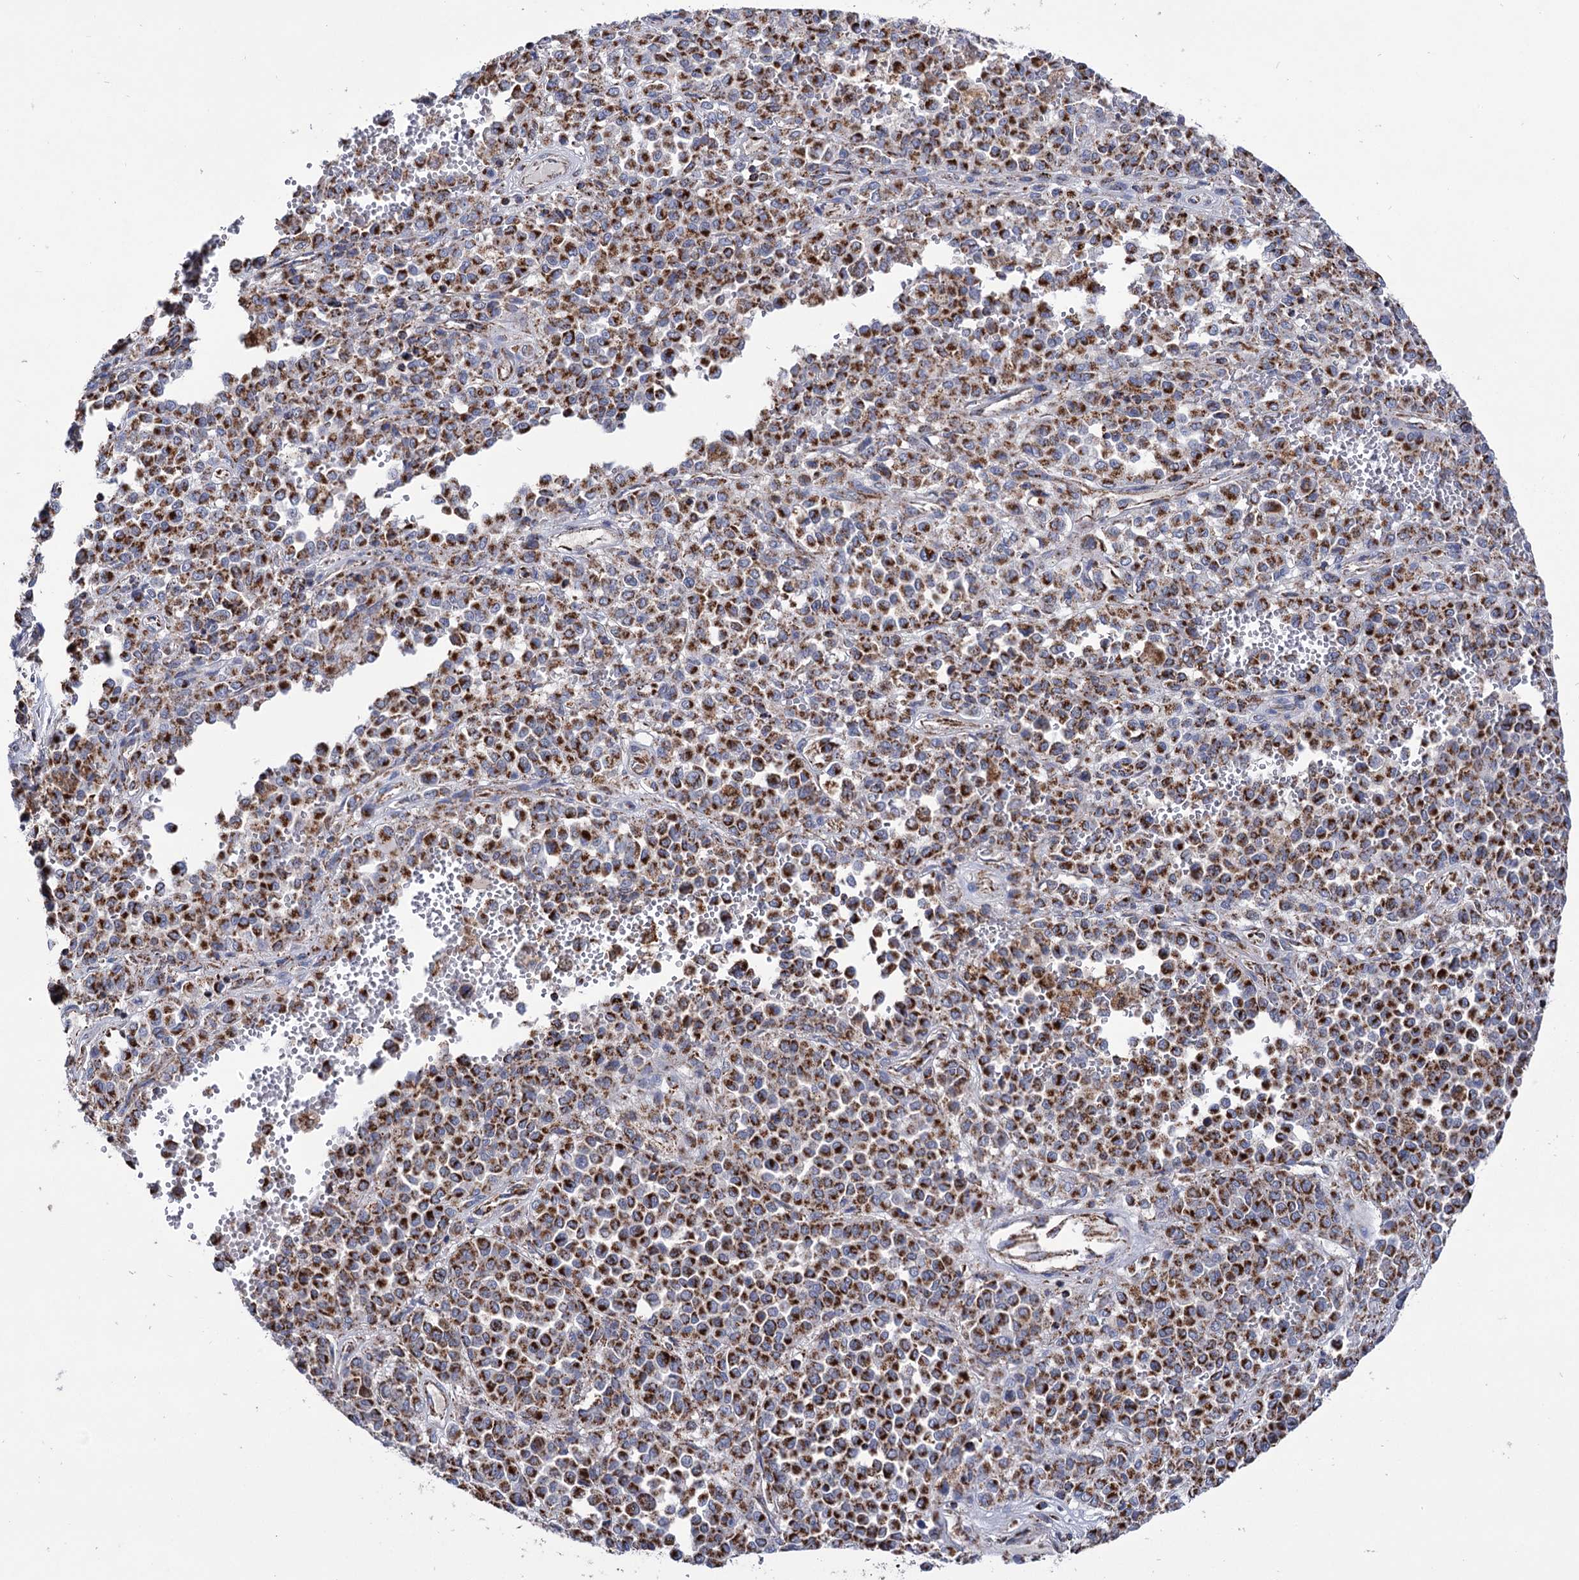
{"staining": {"intensity": "strong", "quantity": ">75%", "location": "cytoplasmic/membranous"}, "tissue": "melanoma", "cell_type": "Tumor cells", "image_type": "cancer", "snomed": [{"axis": "morphology", "description": "Malignant melanoma, Metastatic site"}, {"axis": "topography", "description": "Pancreas"}], "caption": "This is an image of IHC staining of melanoma, which shows strong expression in the cytoplasmic/membranous of tumor cells.", "gene": "ABHD10", "patient": {"sex": "female", "age": 30}}